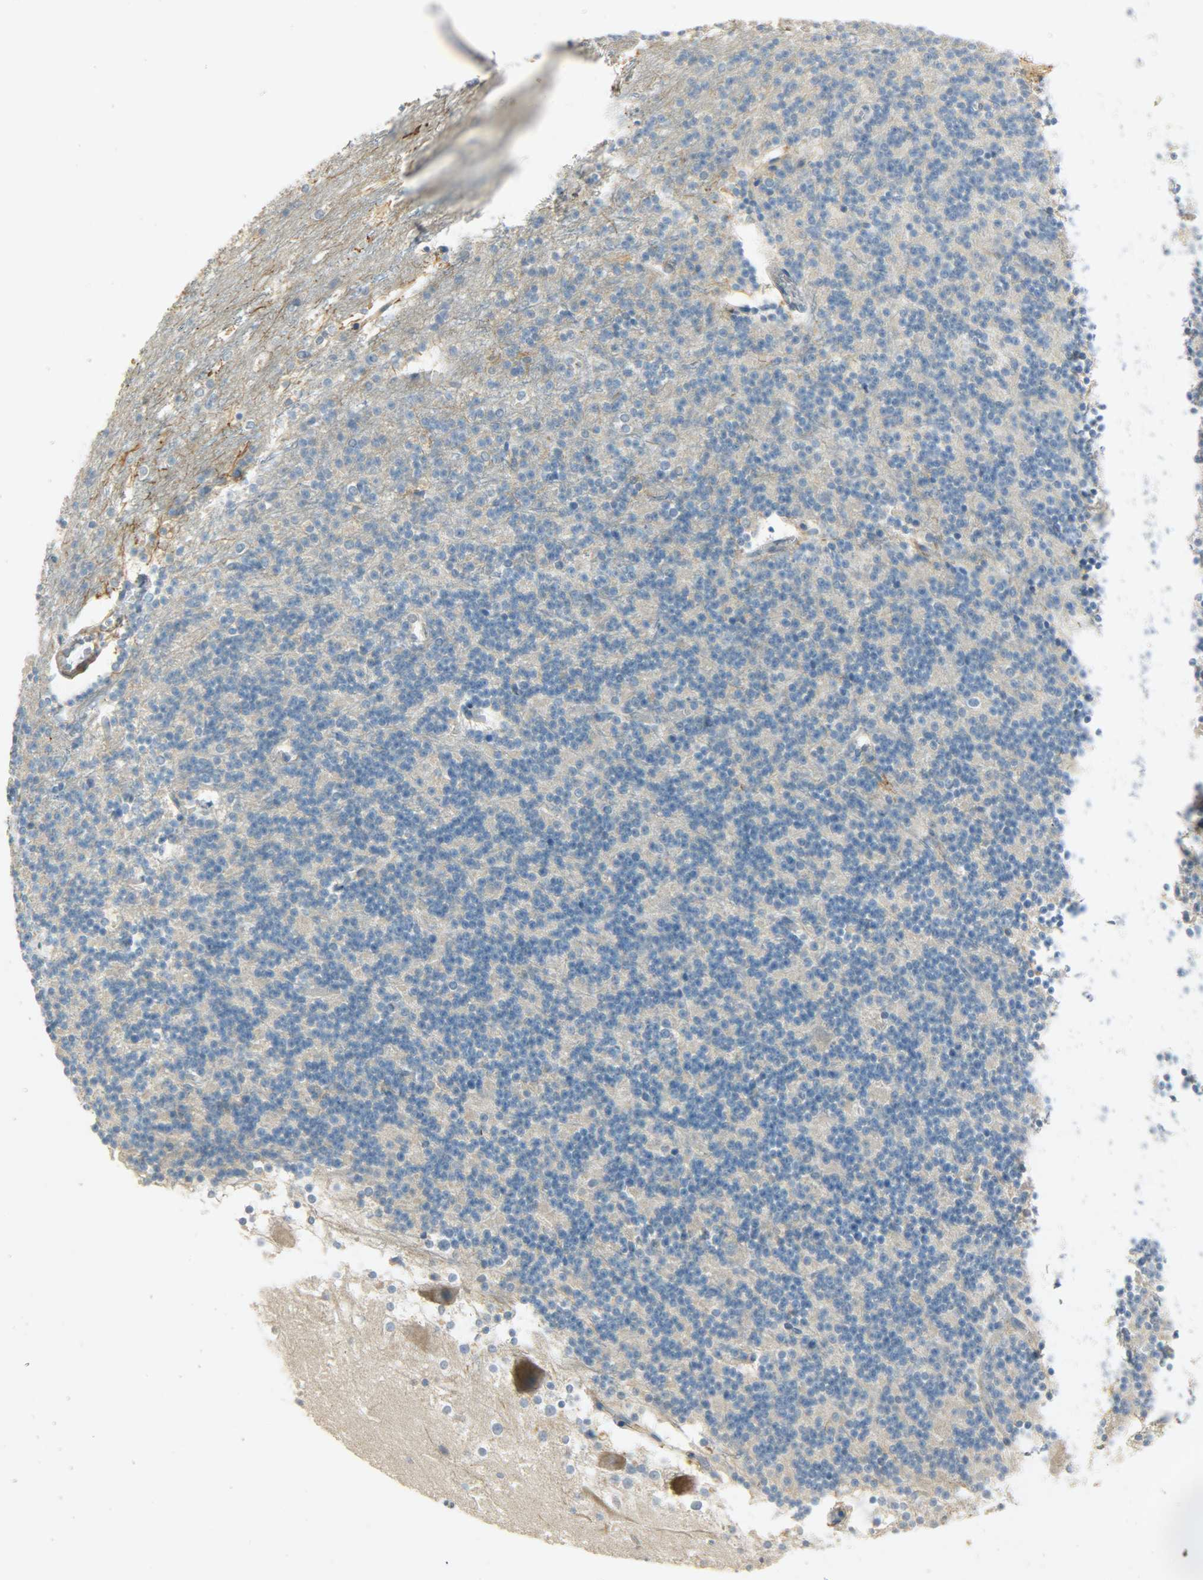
{"staining": {"intensity": "negative", "quantity": "none", "location": "none"}, "tissue": "cerebellum", "cell_type": "Cells in granular layer", "image_type": "normal", "snomed": [{"axis": "morphology", "description": "Normal tissue, NOS"}, {"axis": "topography", "description": "Cerebellum"}], "caption": "Photomicrograph shows no significant protein expression in cells in granular layer of benign cerebellum. (DAB IHC with hematoxylin counter stain).", "gene": "DSG2", "patient": {"sex": "female", "age": 19}}